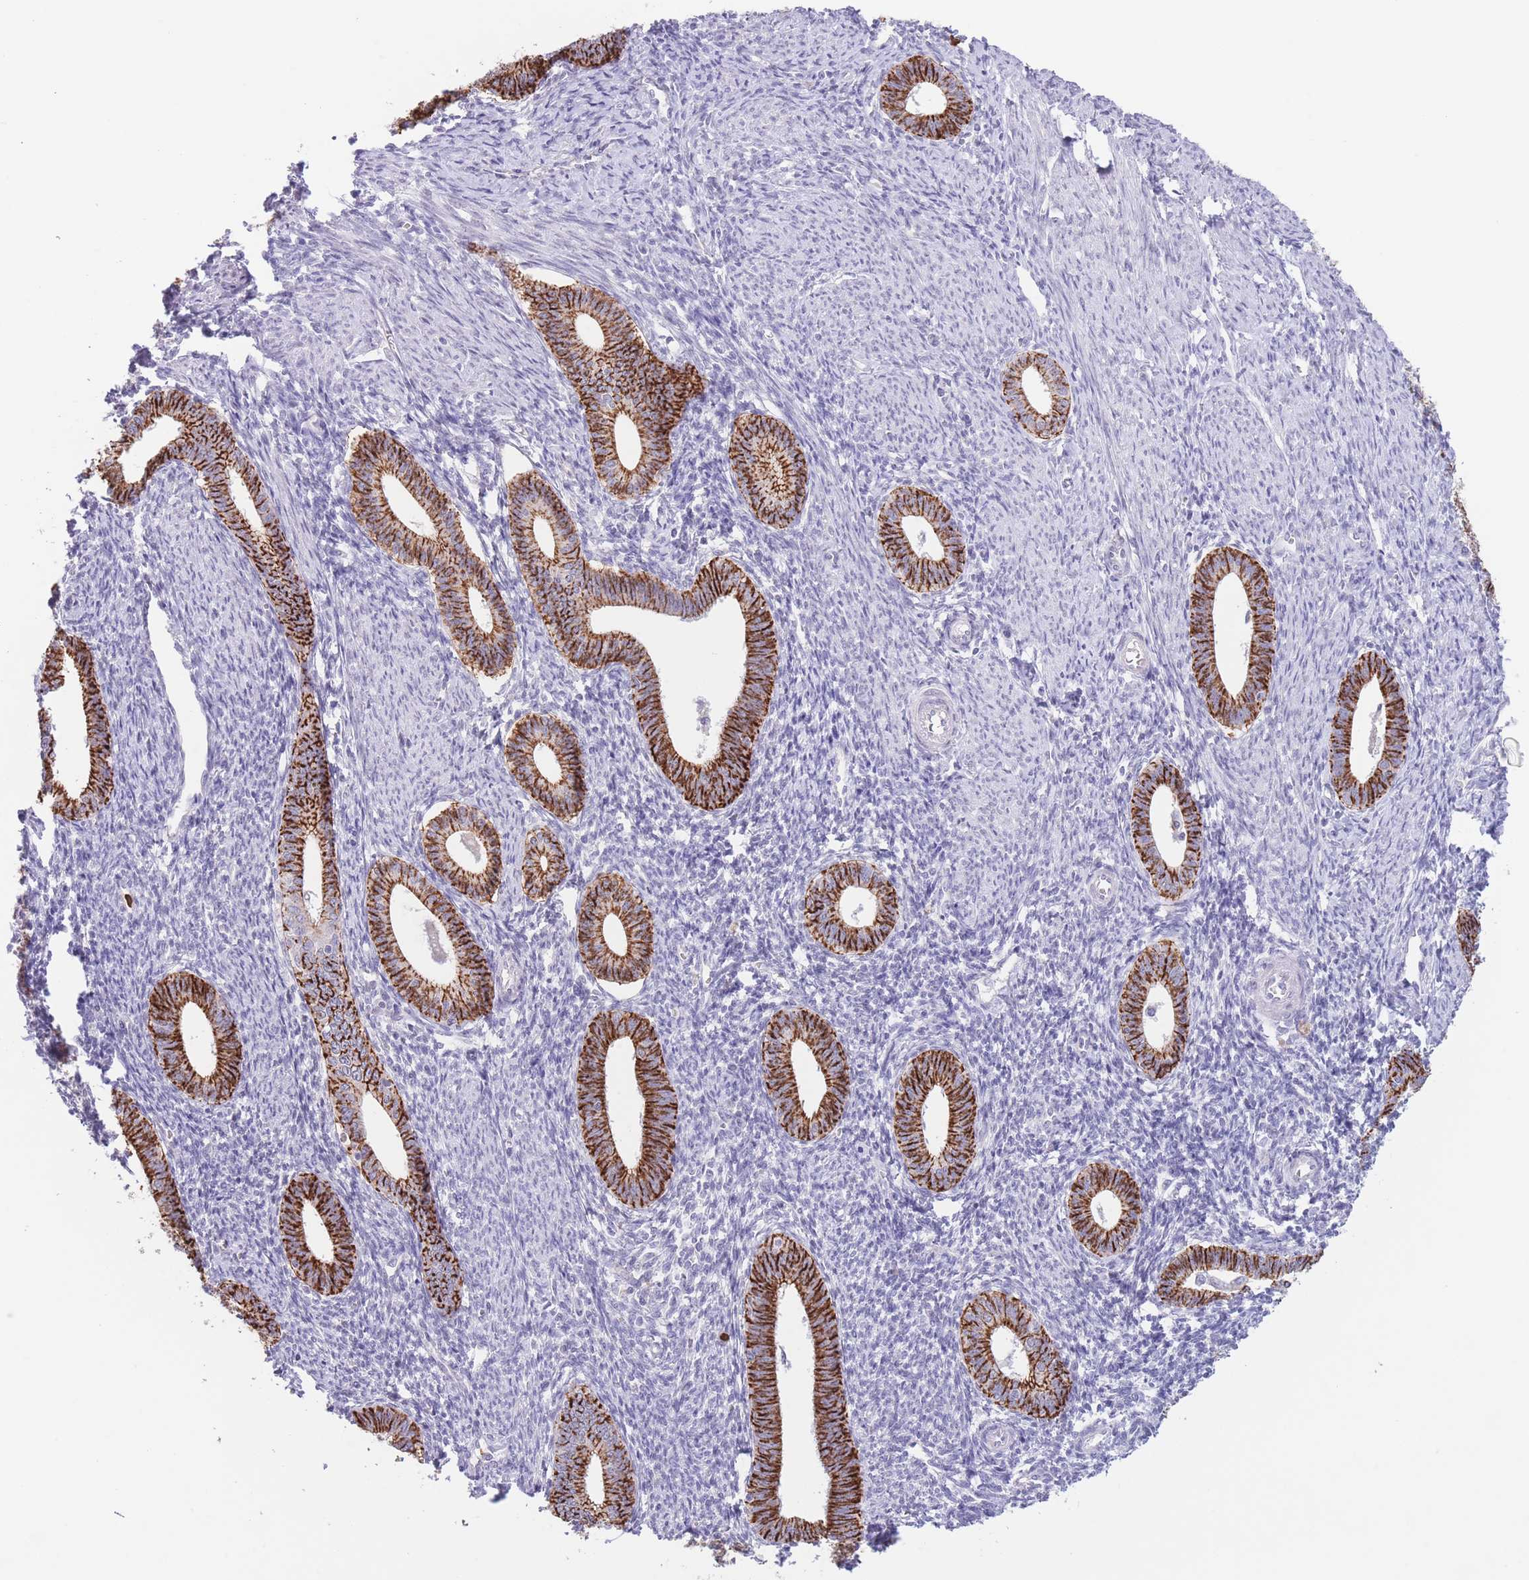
{"staining": {"intensity": "negative", "quantity": "none", "location": "none"}, "tissue": "endometrium", "cell_type": "Cells in endometrial stroma", "image_type": "normal", "snomed": [{"axis": "morphology", "description": "Normal tissue, NOS"}, {"axis": "topography", "description": "Endometrium"}], "caption": "DAB (3,3'-diaminobenzidine) immunohistochemical staining of benign human endometrium exhibits no significant staining in cells in endometrial stroma. (Stains: DAB (3,3'-diaminobenzidine) immunohistochemistry (IHC) with hematoxylin counter stain, Microscopy: brightfield microscopy at high magnification).", "gene": "LCLAT1", "patient": {"sex": "female", "age": 41}}